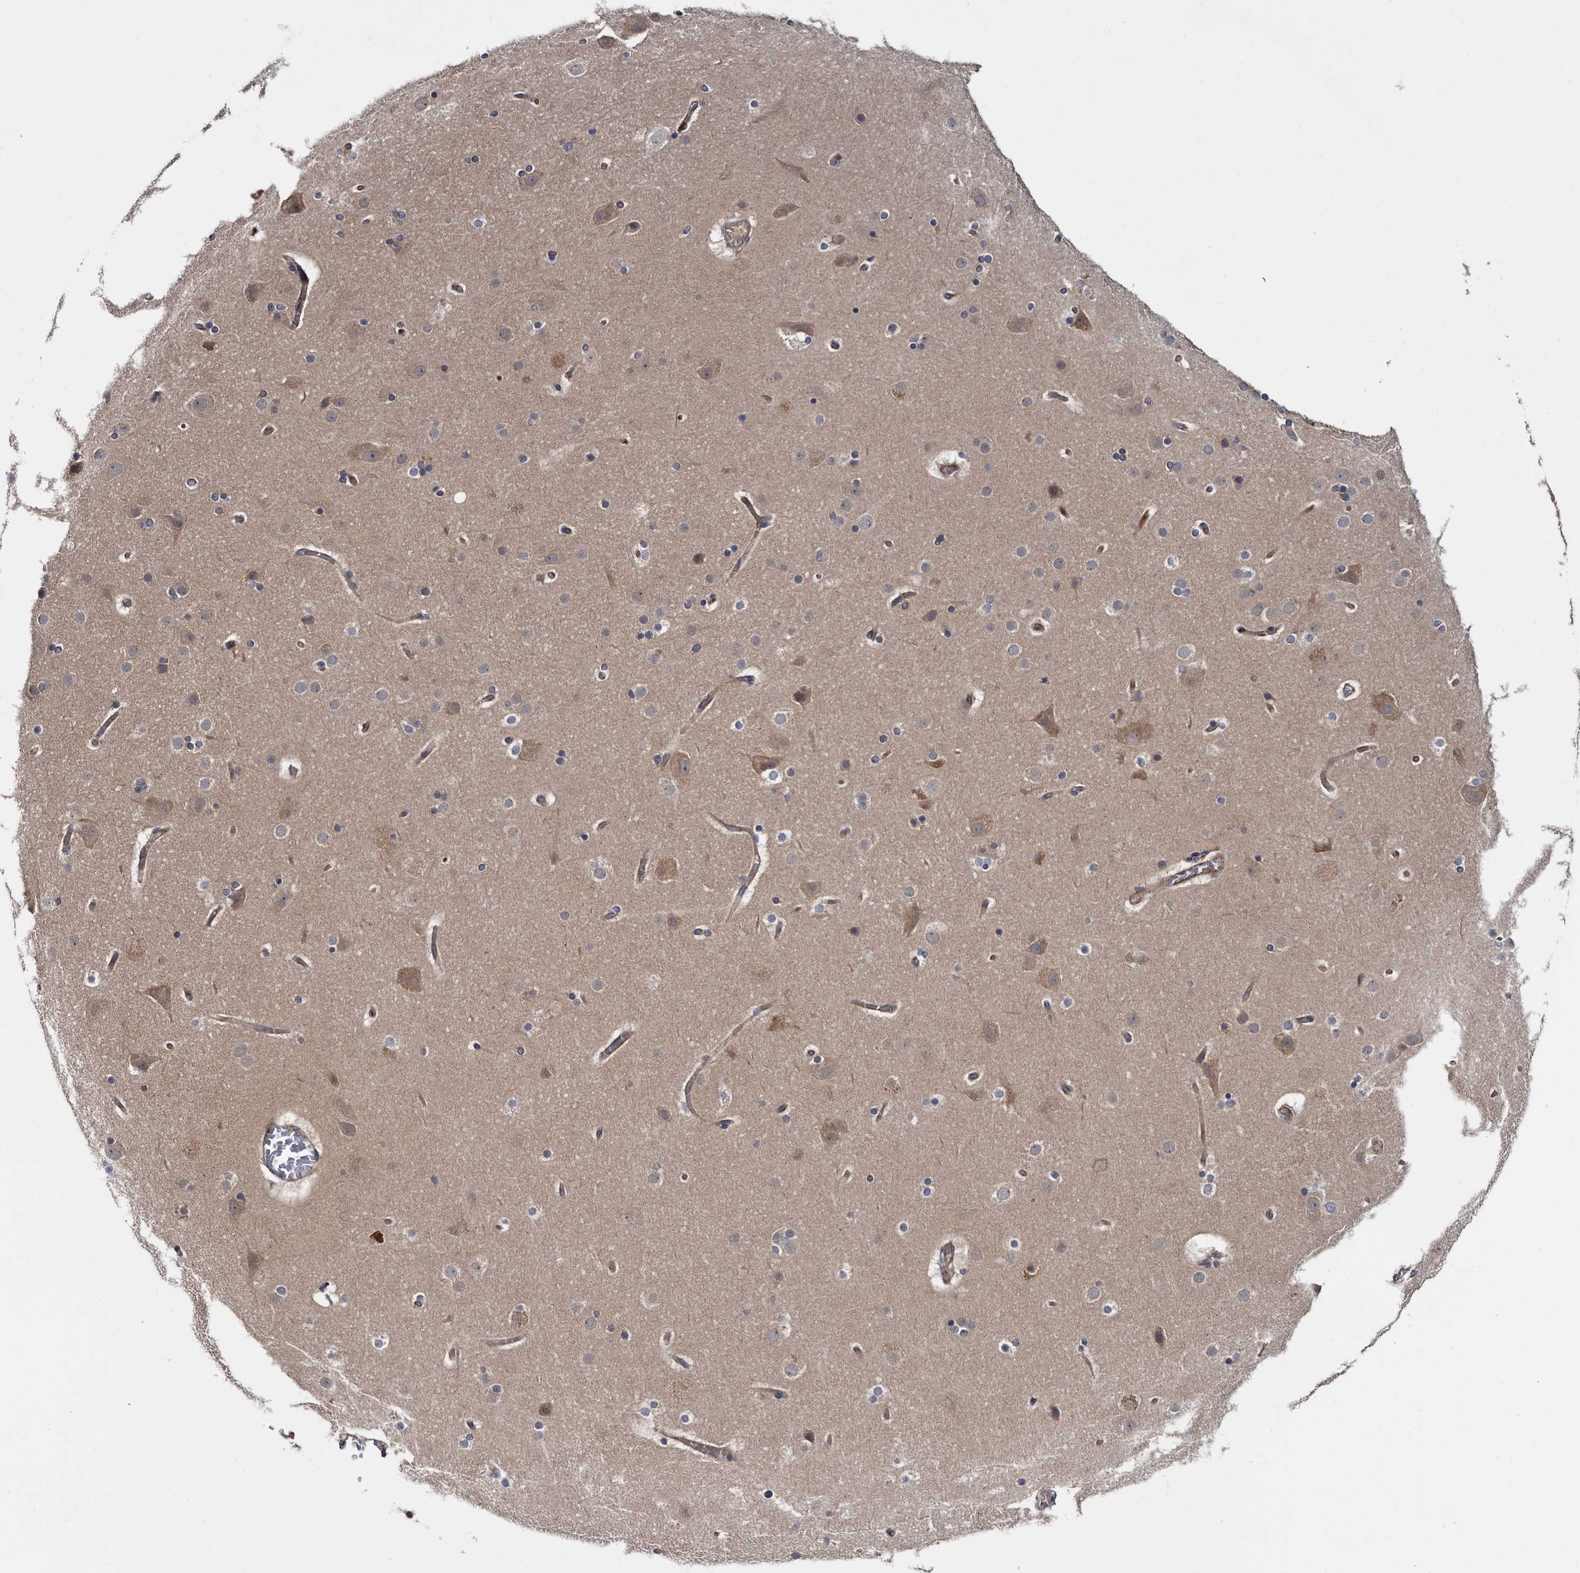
{"staining": {"intensity": "moderate", "quantity": "25%-75%", "location": "cytoplasmic/membranous"}, "tissue": "cerebral cortex", "cell_type": "Endothelial cells", "image_type": "normal", "snomed": [{"axis": "morphology", "description": "Normal tissue, NOS"}, {"axis": "topography", "description": "Cerebral cortex"}], "caption": "Immunohistochemical staining of benign human cerebral cortex exhibits medium levels of moderate cytoplasmic/membranous expression in approximately 25%-75% of endothelial cells.", "gene": "TSPAN17", "patient": {"sex": "male", "age": 57}}